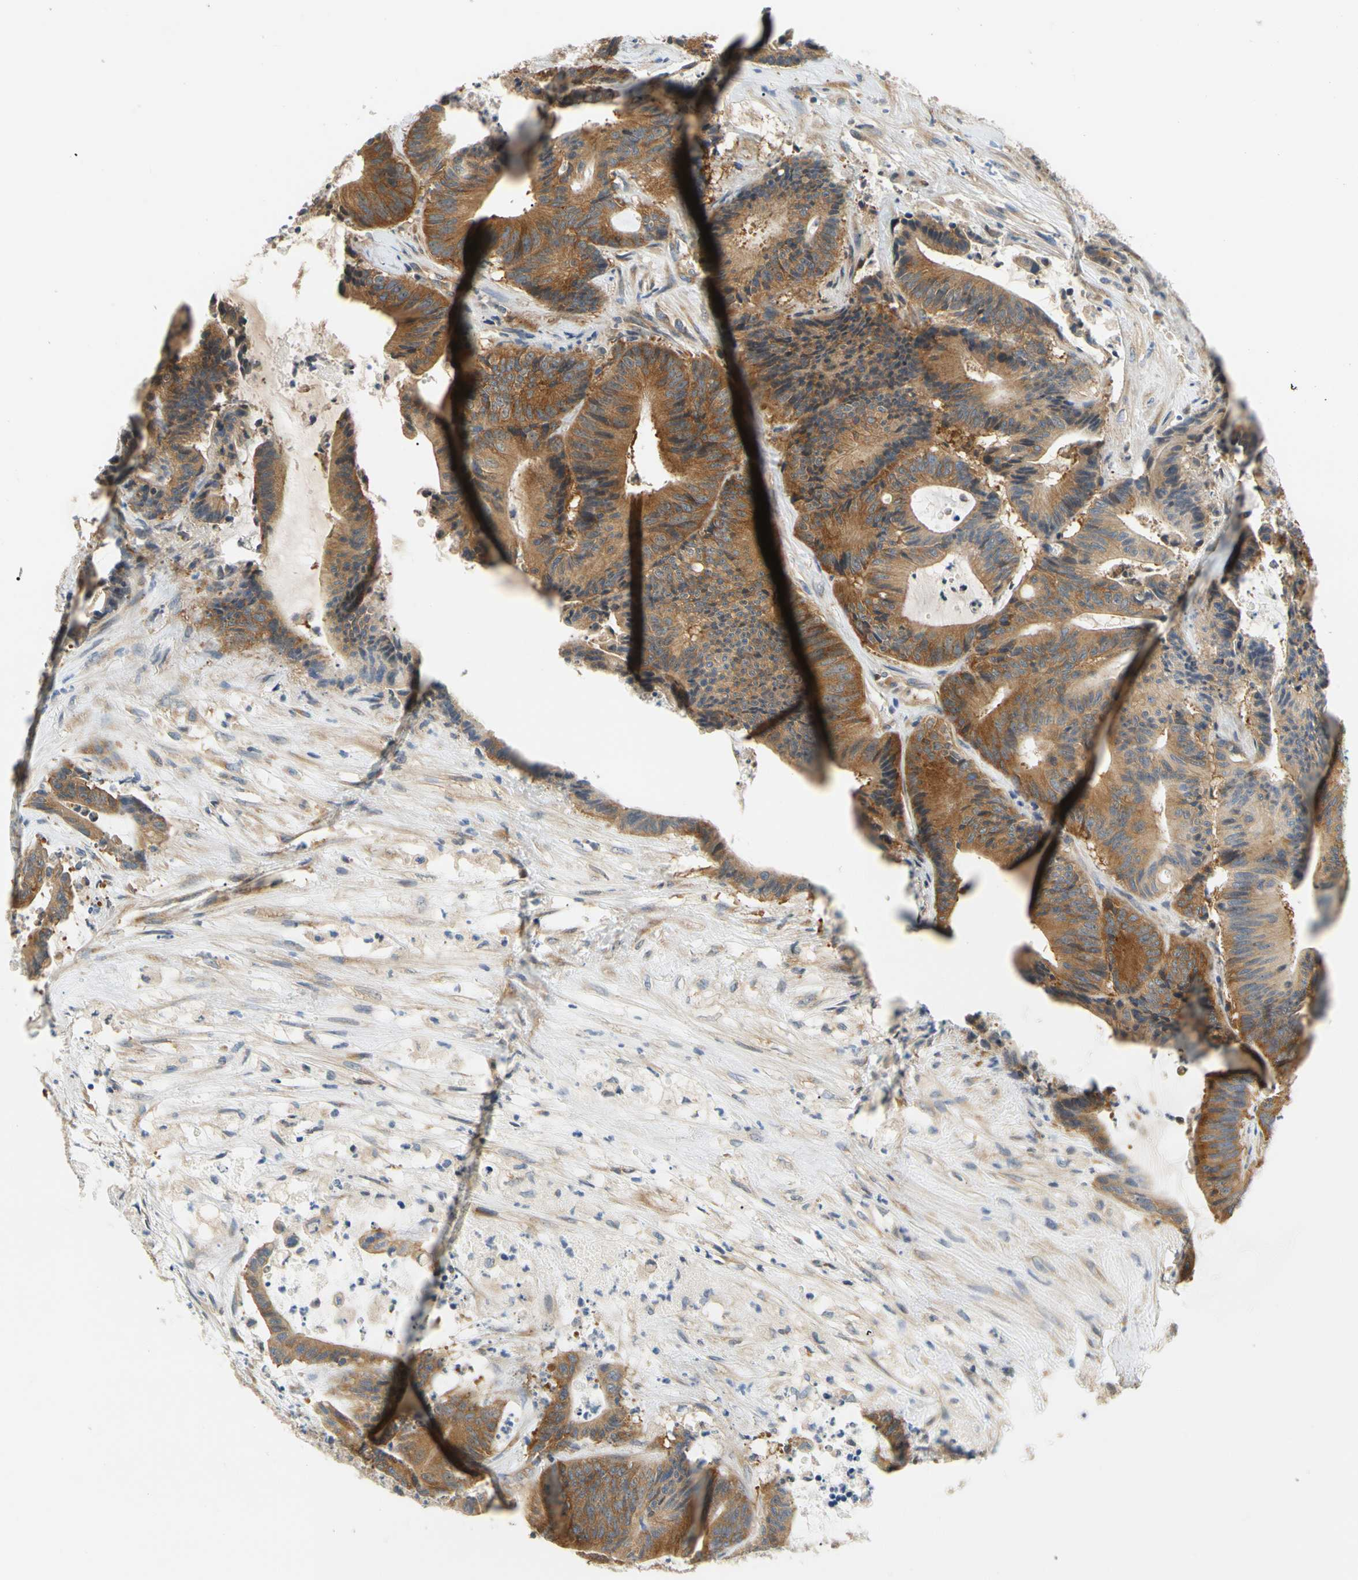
{"staining": {"intensity": "moderate", "quantity": ">75%", "location": "cytoplasmic/membranous"}, "tissue": "colorectal cancer", "cell_type": "Tumor cells", "image_type": "cancer", "snomed": [{"axis": "morphology", "description": "Adenocarcinoma, NOS"}, {"axis": "topography", "description": "Colon"}], "caption": "Immunohistochemistry (IHC) micrograph of neoplastic tissue: human colorectal adenocarcinoma stained using immunohistochemistry exhibits medium levels of moderate protein expression localized specifically in the cytoplasmic/membranous of tumor cells, appearing as a cytoplasmic/membranous brown color.", "gene": "LRRC47", "patient": {"sex": "female", "age": 84}}